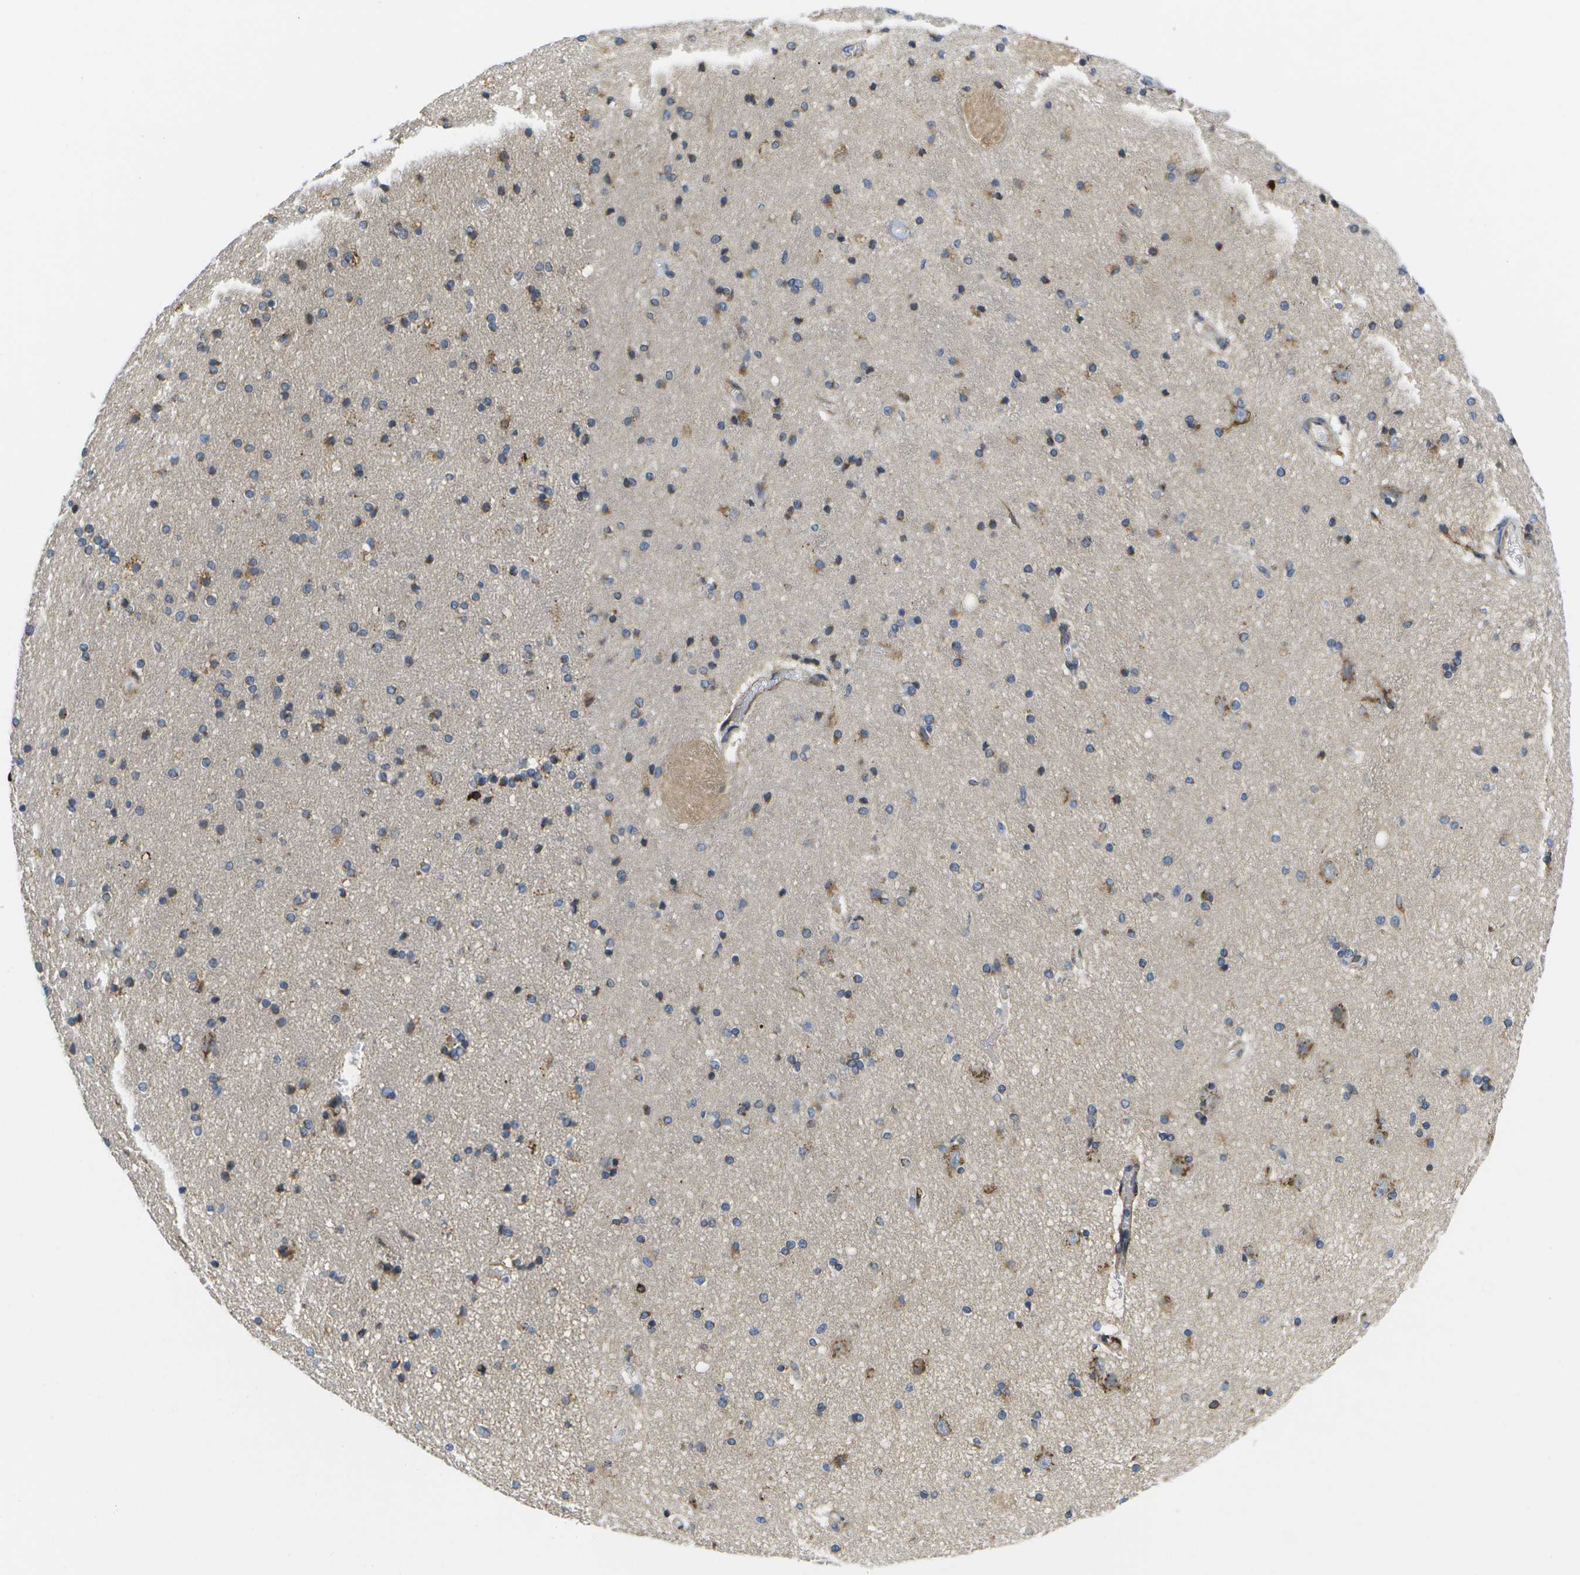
{"staining": {"intensity": "moderate", "quantity": "25%-75%", "location": "cytoplasmic/membranous"}, "tissue": "hippocampus", "cell_type": "Glial cells", "image_type": "normal", "snomed": [{"axis": "morphology", "description": "Normal tissue, NOS"}, {"axis": "topography", "description": "Hippocampus"}], "caption": "Protein expression analysis of normal human hippocampus reveals moderate cytoplasmic/membranous expression in approximately 25%-75% of glial cells.", "gene": "ZDHHC17", "patient": {"sex": "female", "age": 54}}